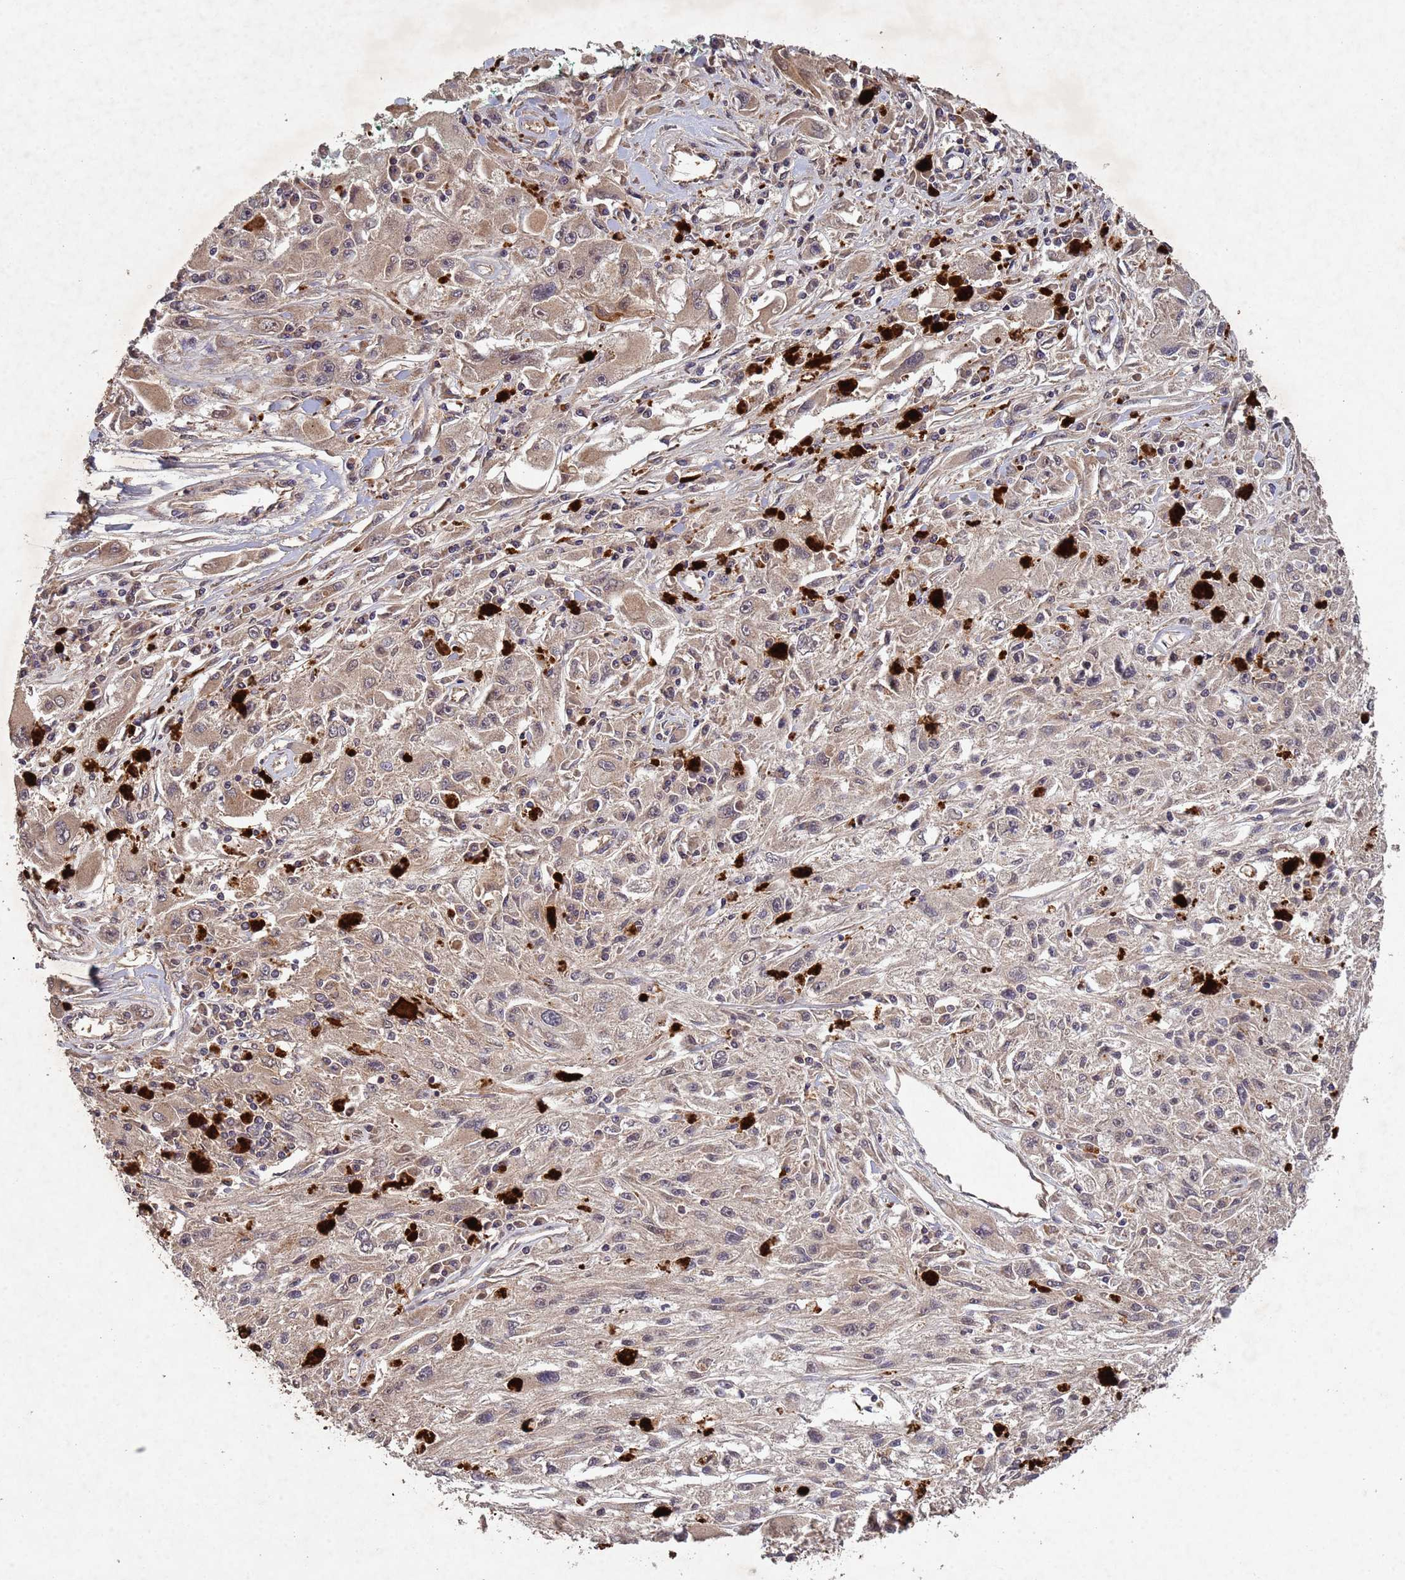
{"staining": {"intensity": "weak", "quantity": ">75%", "location": "cytoplasmic/membranous"}, "tissue": "melanoma", "cell_type": "Tumor cells", "image_type": "cancer", "snomed": [{"axis": "morphology", "description": "Malignant melanoma, Metastatic site"}, {"axis": "topography", "description": "Skin"}], "caption": "An immunohistochemistry (IHC) photomicrograph of tumor tissue is shown. Protein staining in brown shows weak cytoplasmic/membranous positivity in malignant melanoma (metastatic site) within tumor cells.", "gene": "FASTKD1", "patient": {"sex": "male", "age": 53}}